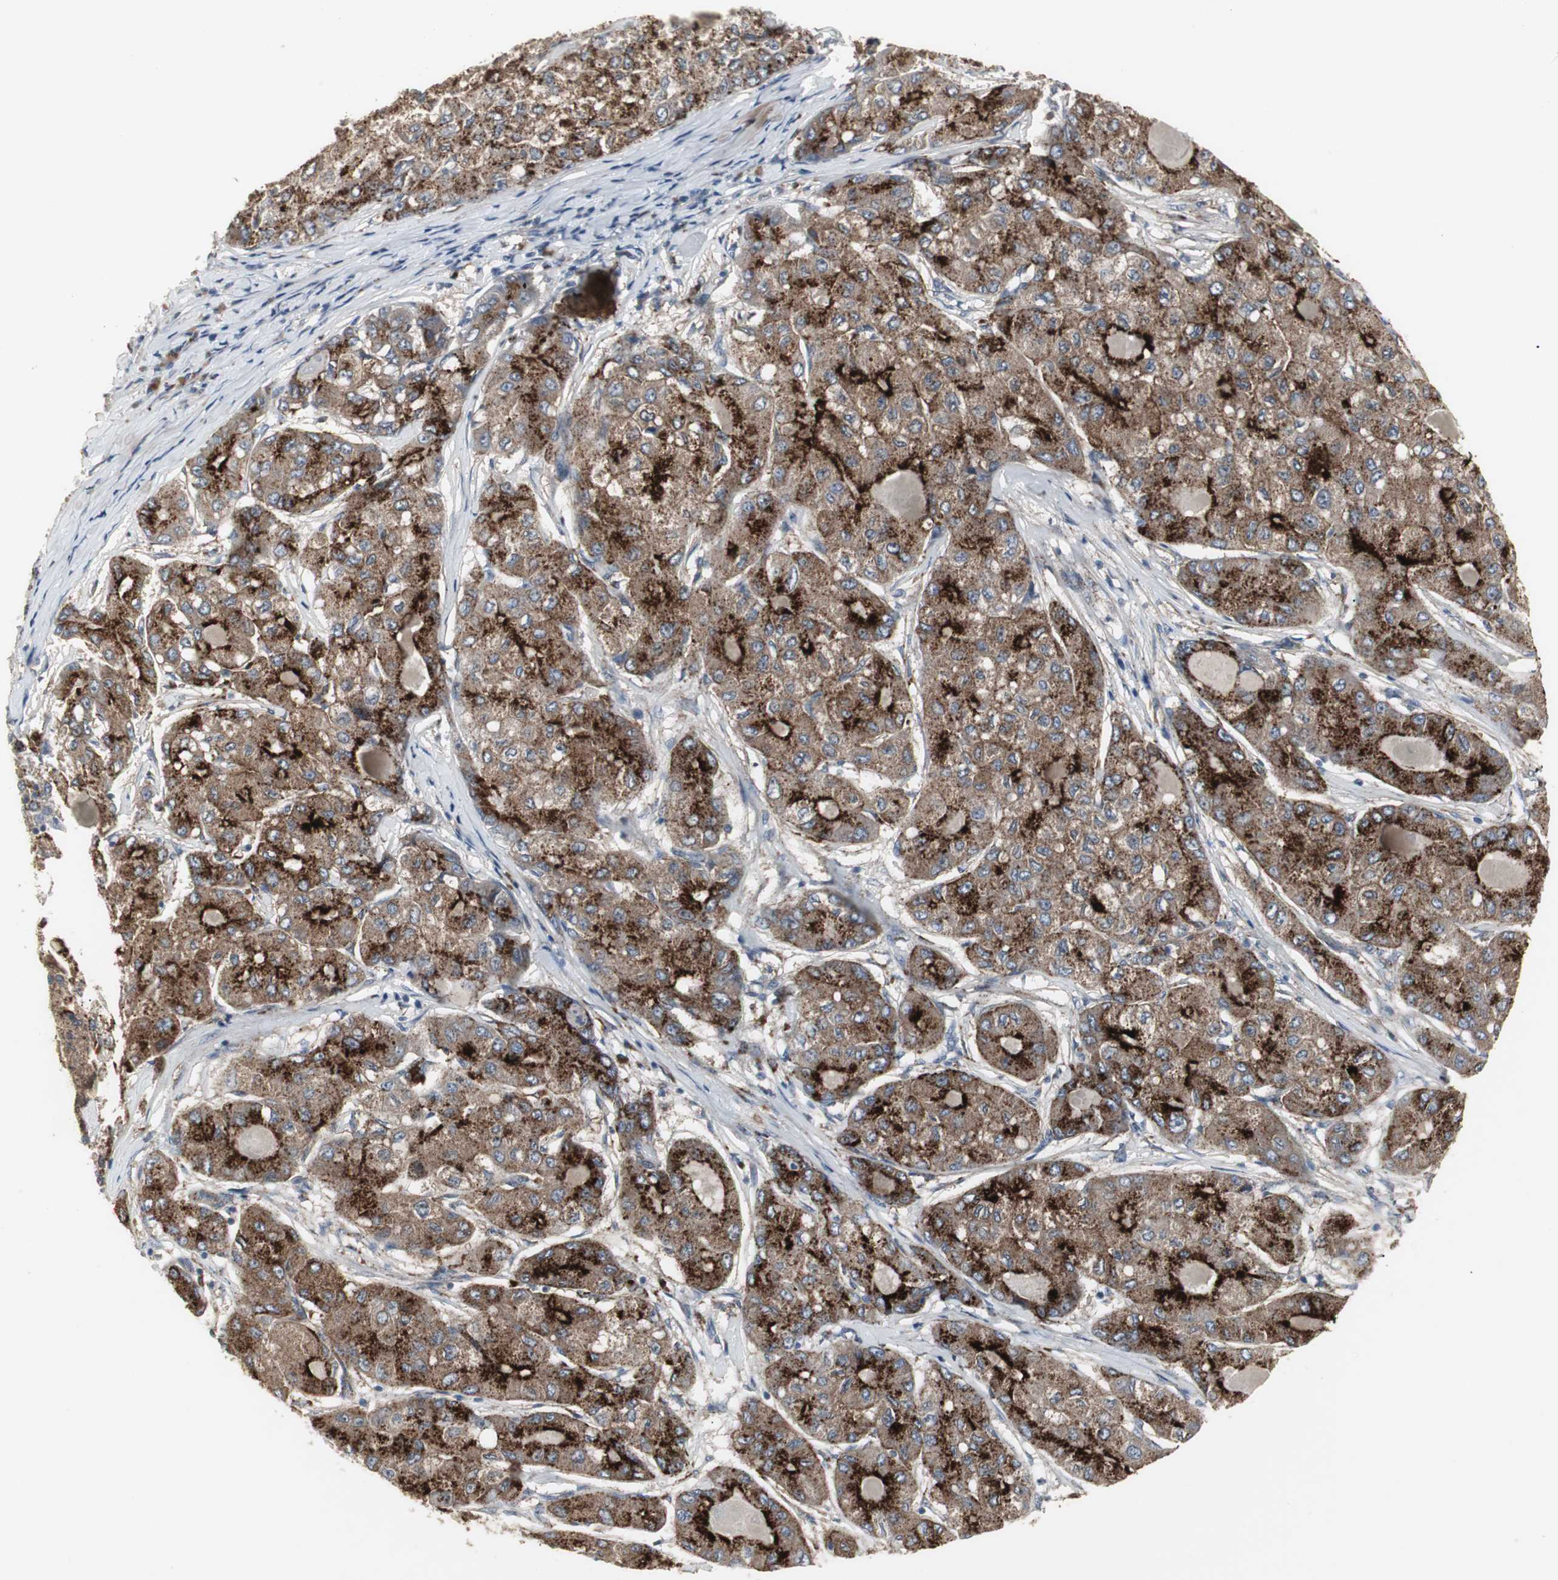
{"staining": {"intensity": "strong", "quantity": ">75%", "location": "cytoplasmic/membranous"}, "tissue": "liver cancer", "cell_type": "Tumor cells", "image_type": "cancer", "snomed": [{"axis": "morphology", "description": "Carcinoma, Hepatocellular, NOS"}, {"axis": "topography", "description": "Liver"}], "caption": "Immunohistochemical staining of human hepatocellular carcinoma (liver) exhibits high levels of strong cytoplasmic/membranous protein positivity in approximately >75% of tumor cells.", "gene": "GBA1", "patient": {"sex": "male", "age": 80}}